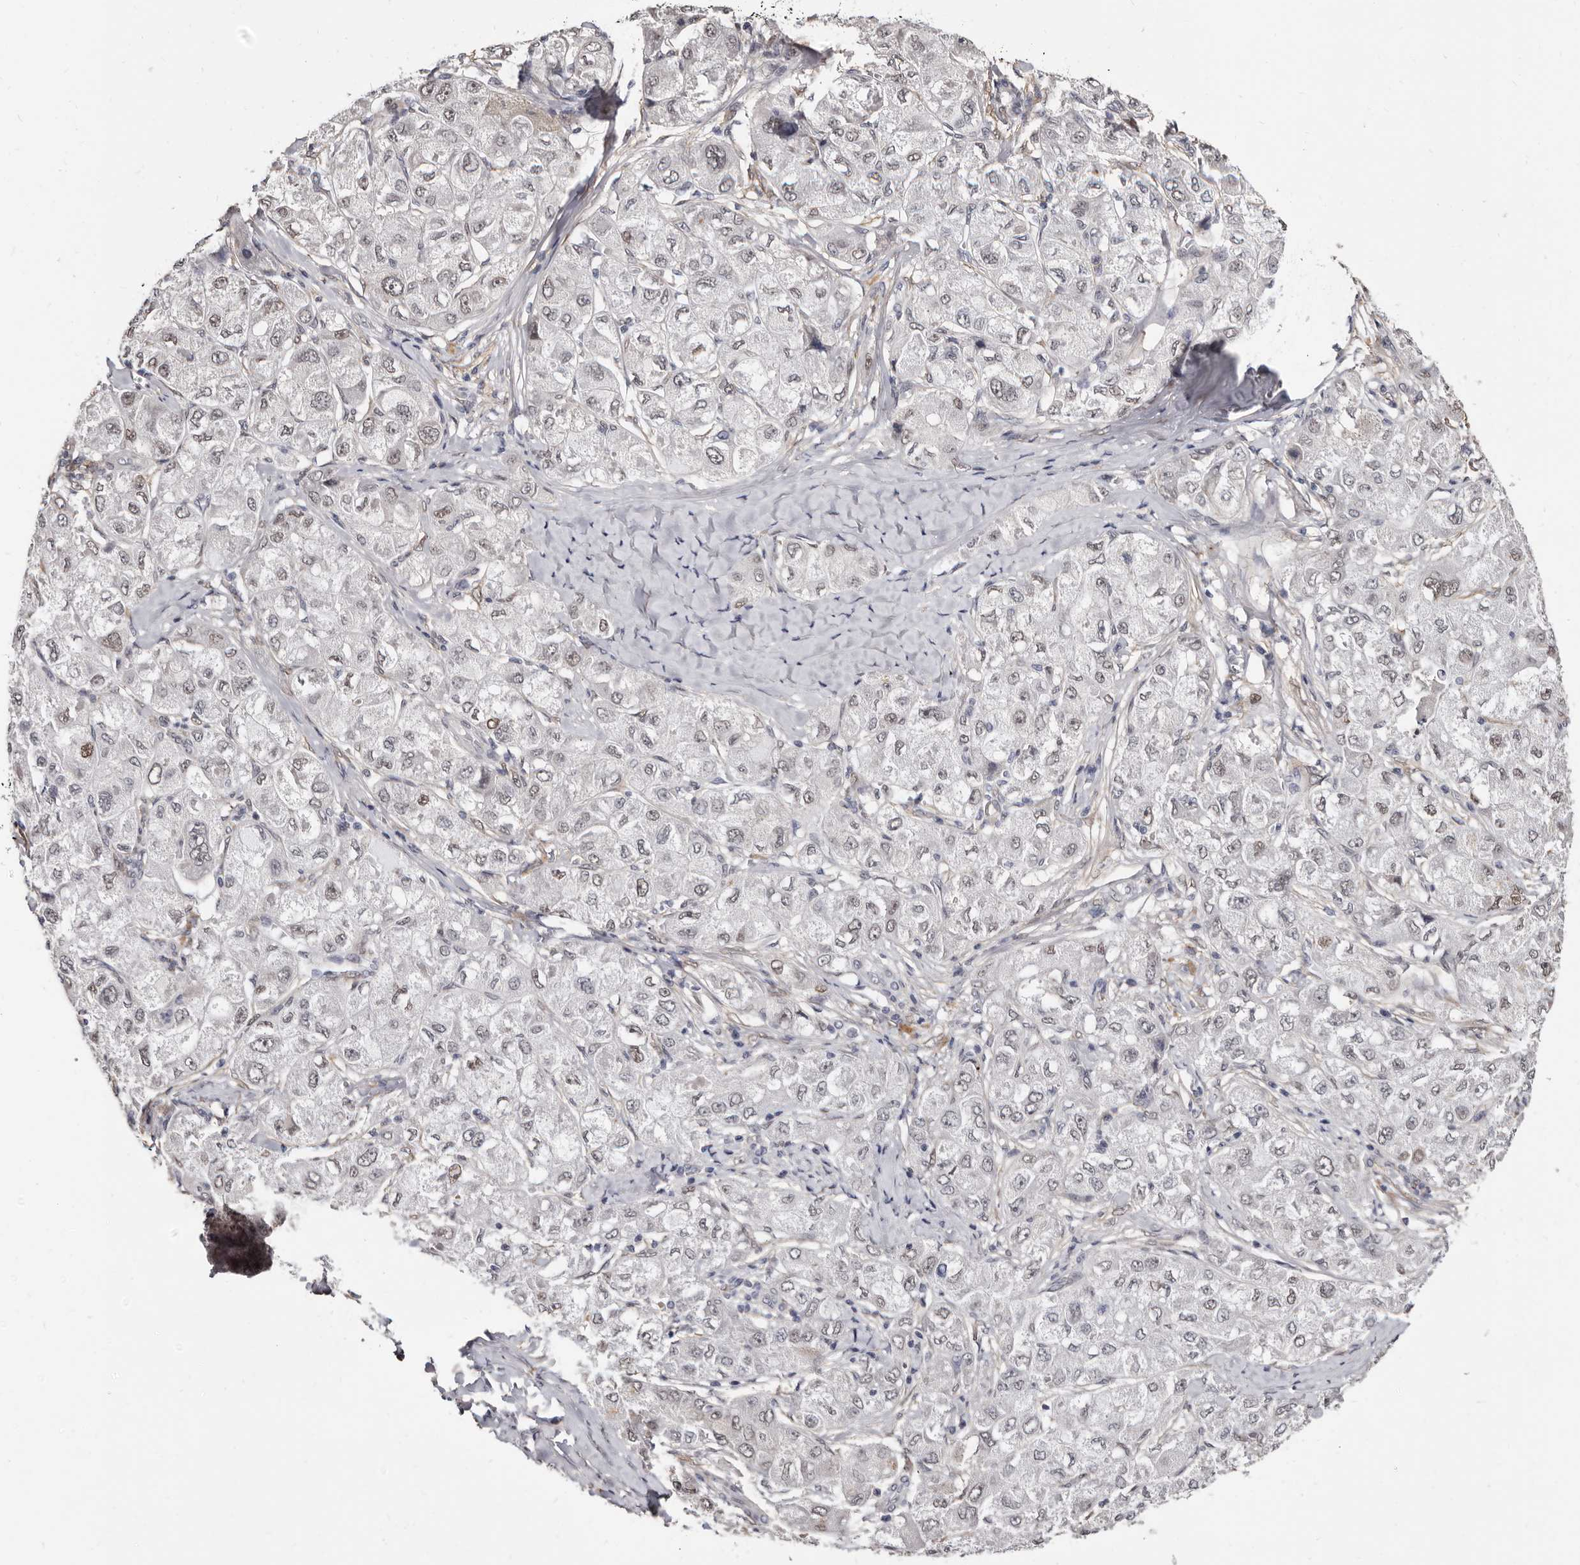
{"staining": {"intensity": "weak", "quantity": "<25%", "location": "nuclear"}, "tissue": "liver cancer", "cell_type": "Tumor cells", "image_type": "cancer", "snomed": [{"axis": "morphology", "description": "Carcinoma, Hepatocellular, NOS"}, {"axis": "topography", "description": "Liver"}], "caption": "High magnification brightfield microscopy of liver cancer (hepatocellular carcinoma) stained with DAB (brown) and counterstained with hematoxylin (blue): tumor cells show no significant positivity.", "gene": "KHDRBS2", "patient": {"sex": "male", "age": 80}}